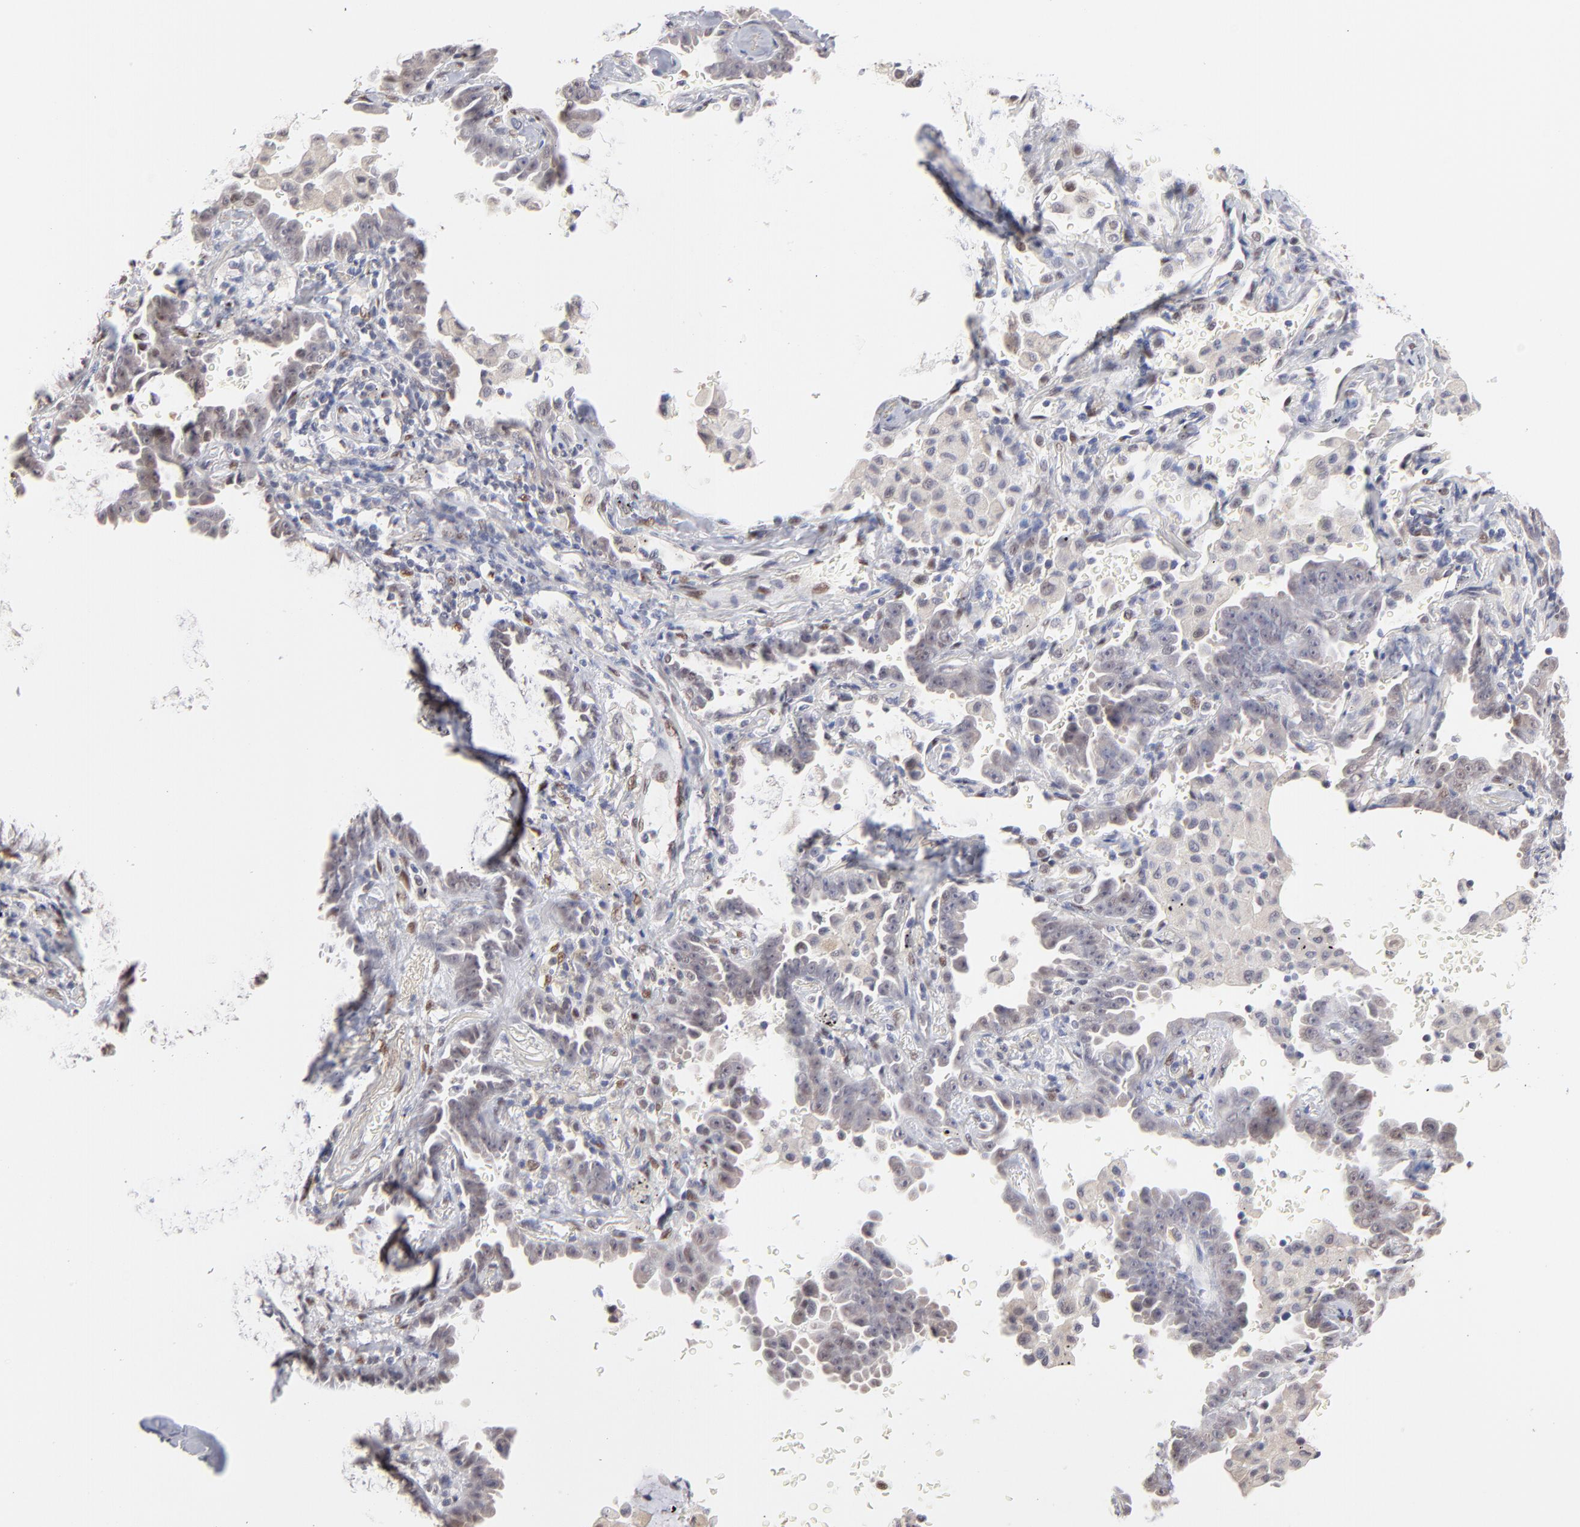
{"staining": {"intensity": "weak", "quantity": "<25%", "location": "nuclear"}, "tissue": "lung cancer", "cell_type": "Tumor cells", "image_type": "cancer", "snomed": [{"axis": "morphology", "description": "Adenocarcinoma, NOS"}, {"axis": "topography", "description": "Lung"}], "caption": "Immunohistochemical staining of human lung cancer (adenocarcinoma) shows no significant positivity in tumor cells.", "gene": "STAT3", "patient": {"sex": "female", "age": 64}}